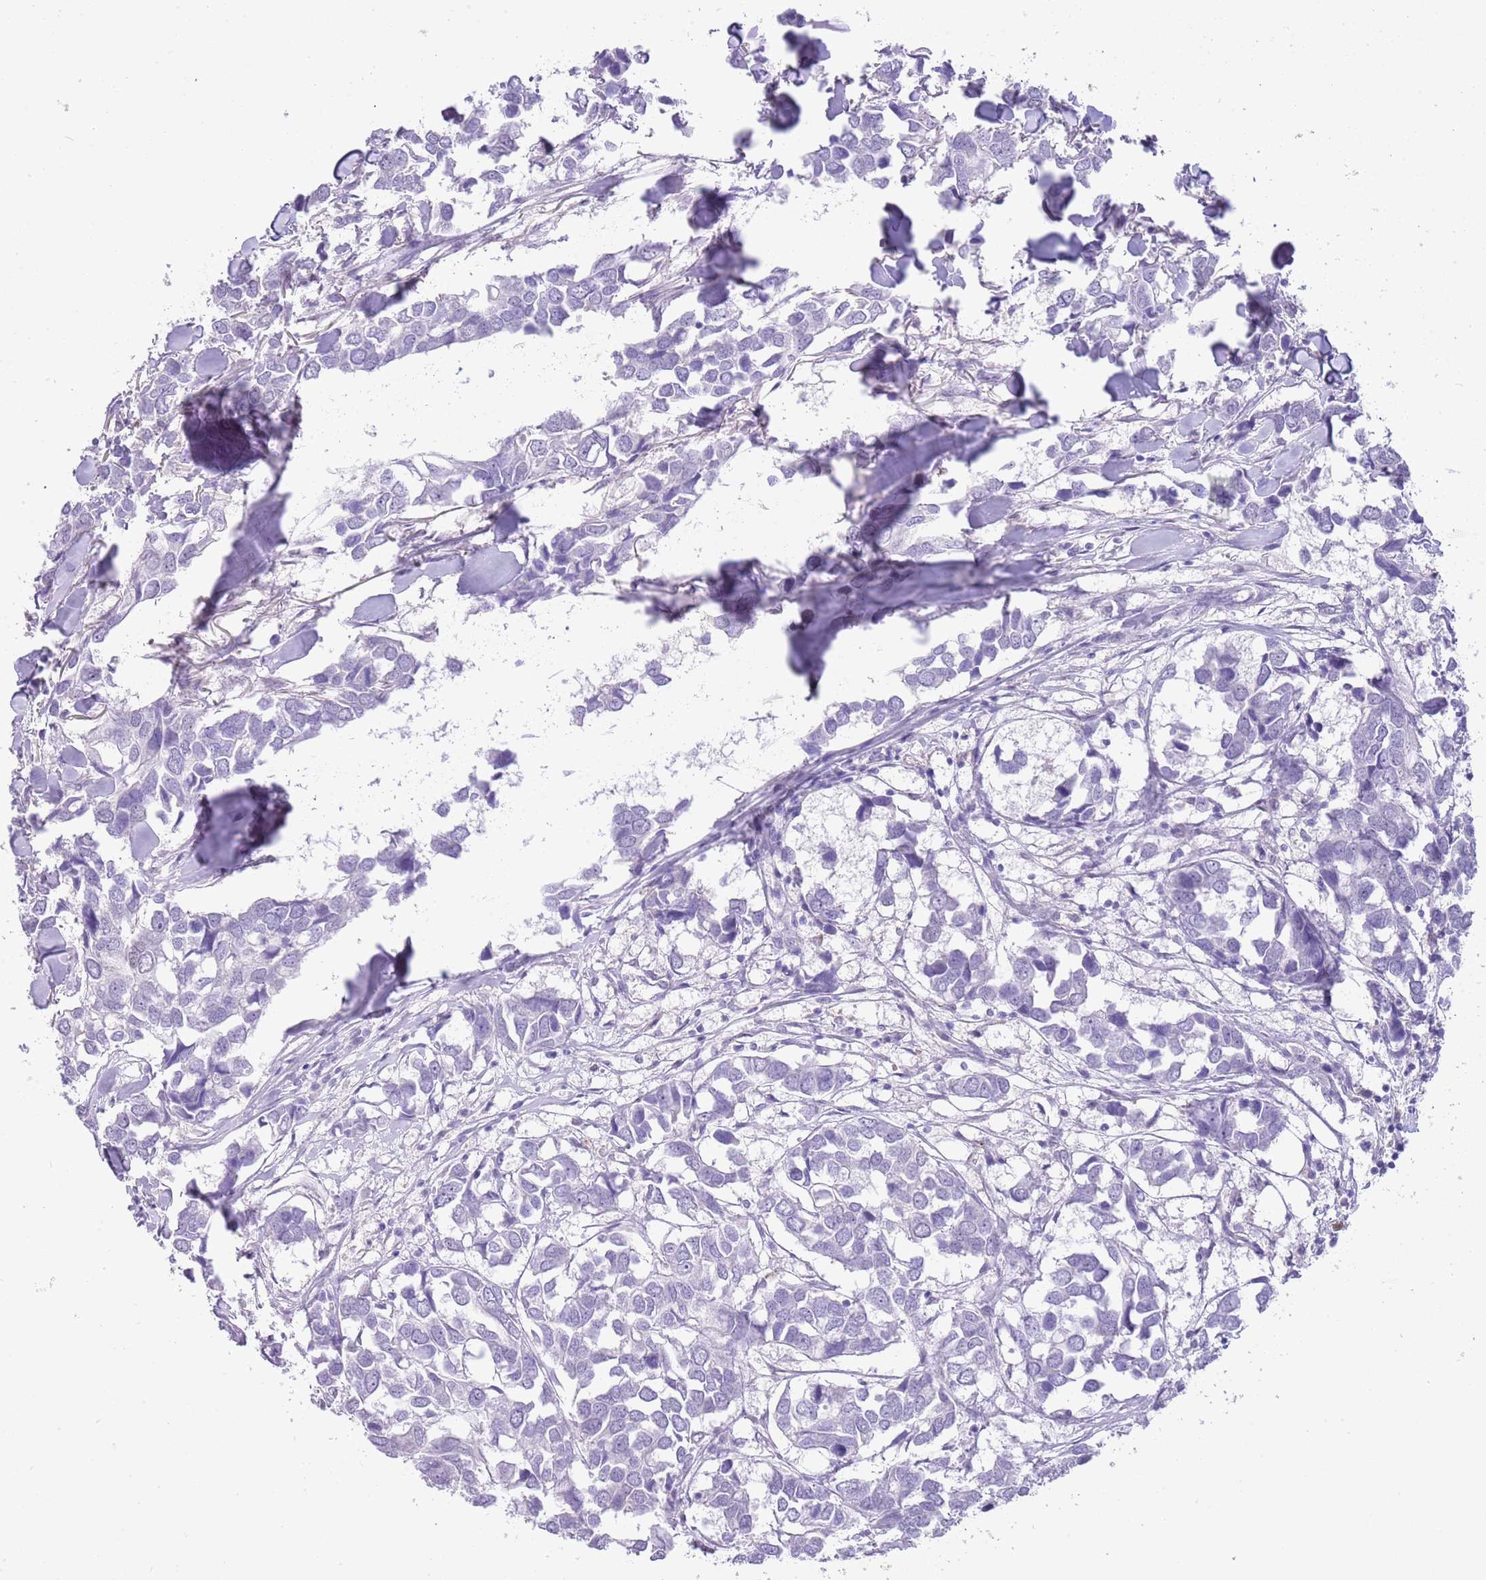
{"staining": {"intensity": "negative", "quantity": "none", "location": "none"}, "tissue": "breast cancer", "cell_type": "Tumor cells", "image_type": "cancer", "snomed": [{"axis": "morphology", "description": "Duct carcinoma"}, {"axis": "topography", "description": "Breast"}], "caption": "Tumor cells are negative for protein expression in human breast cancer (intraductal carcinoma).", "gene": "PPP1R17", "patient": {"sex": "female", "age": 83}}